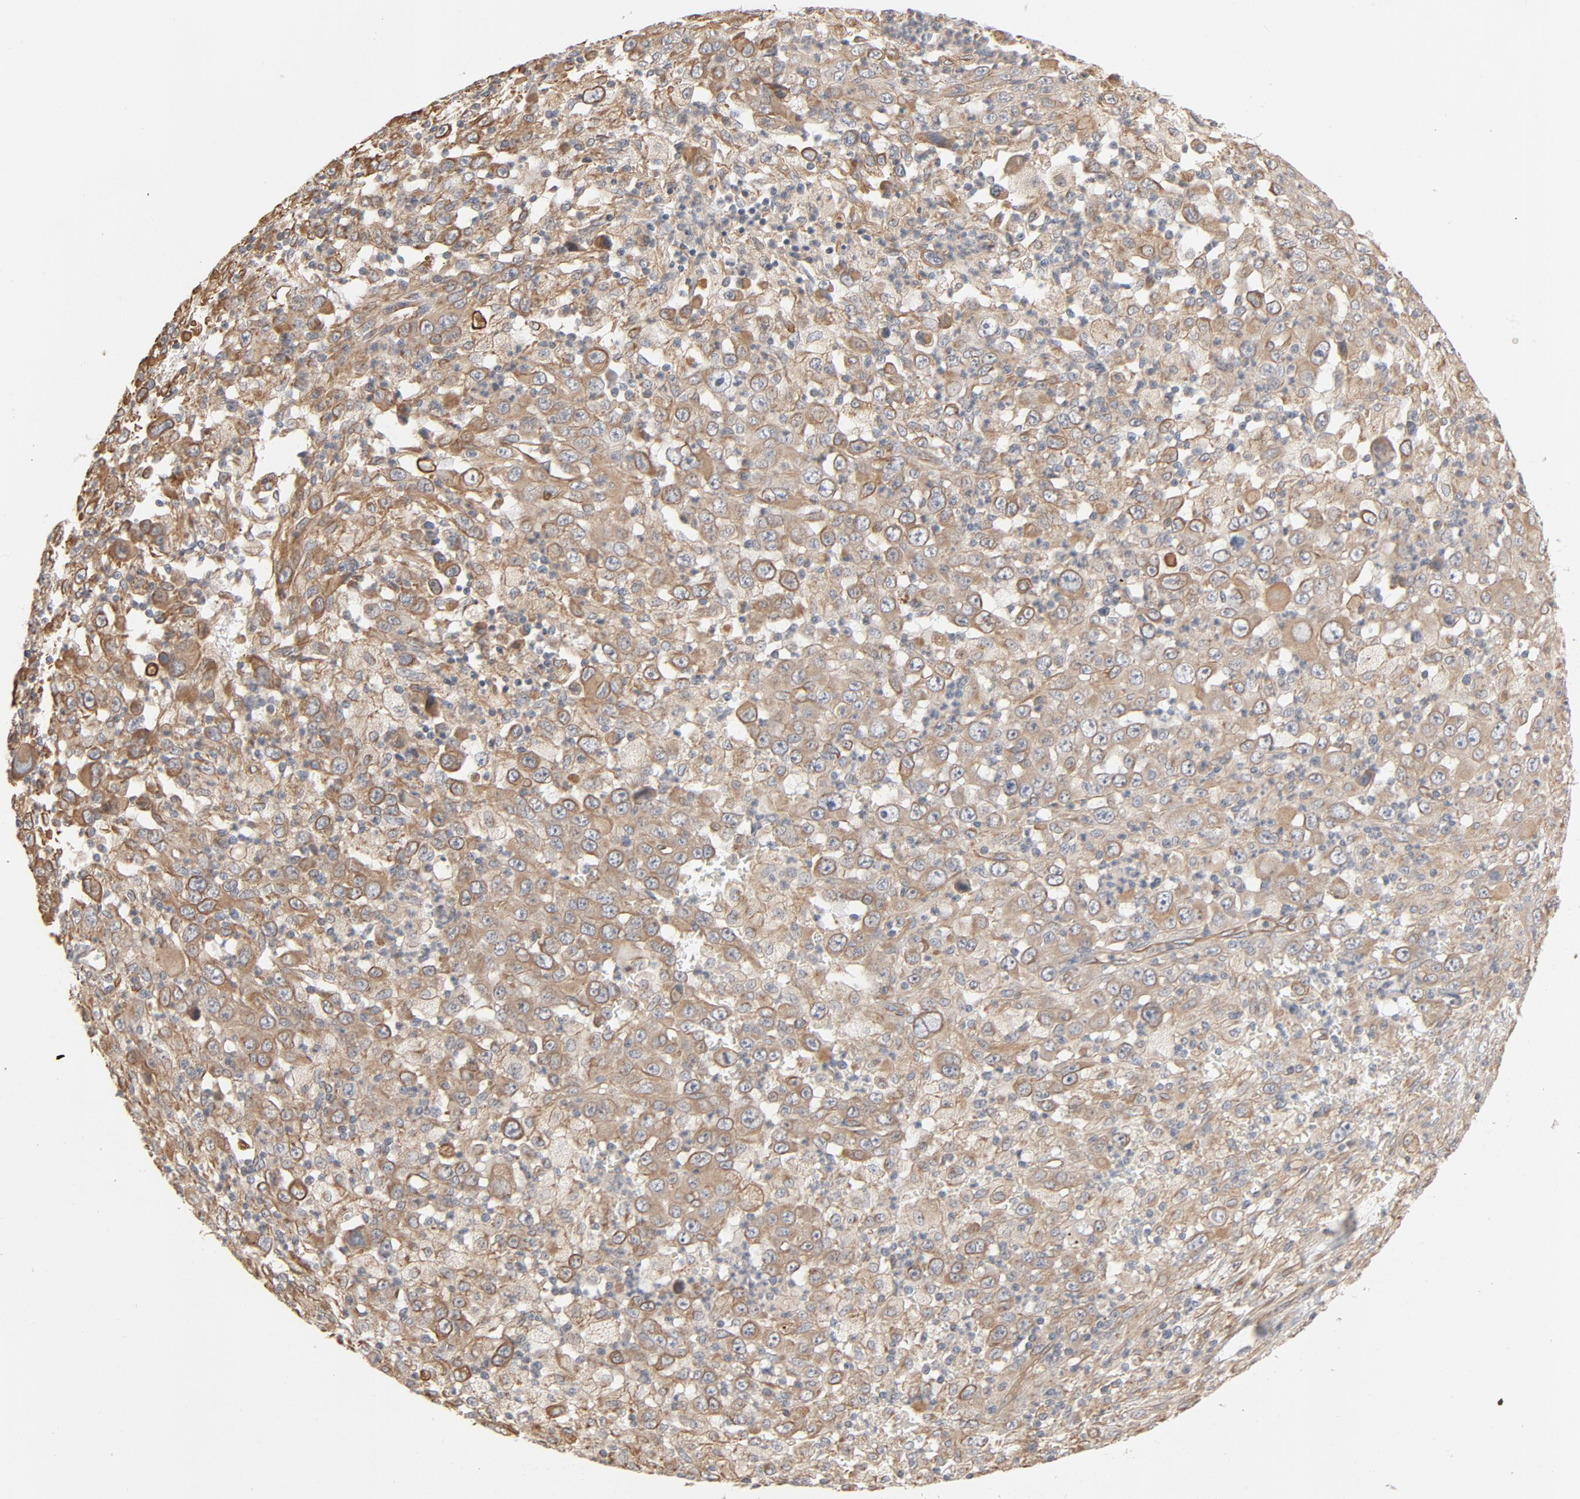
{"staining": {"intensity": "moderate", "quantity": ">75%", "location": "cytoplasmic/membranous"}, "tissue": "melanoma", "cell_type": "Tumor cells", "image_type": "cancer", "snomed": [{"axis": "morphology", "description": "Malignant melanoma, Metastatic site"}, {"axis": "topography", "description": "Skin"}], "caption": "Immunohistochemical staining of malignant melanoma (metastatic site) demonstrates medium levels of moderate cytoplasmic/membranous positivity in approximately >75% of tumor cells. The protein is stained brown, and the nuclei are stained in blue (DAB (3,3'-diaminobenzidine) IHC with brightfield microscopy, high magnification).", "gene": "TRIOBP", "patient": {"sex": "female", "age": 56}}